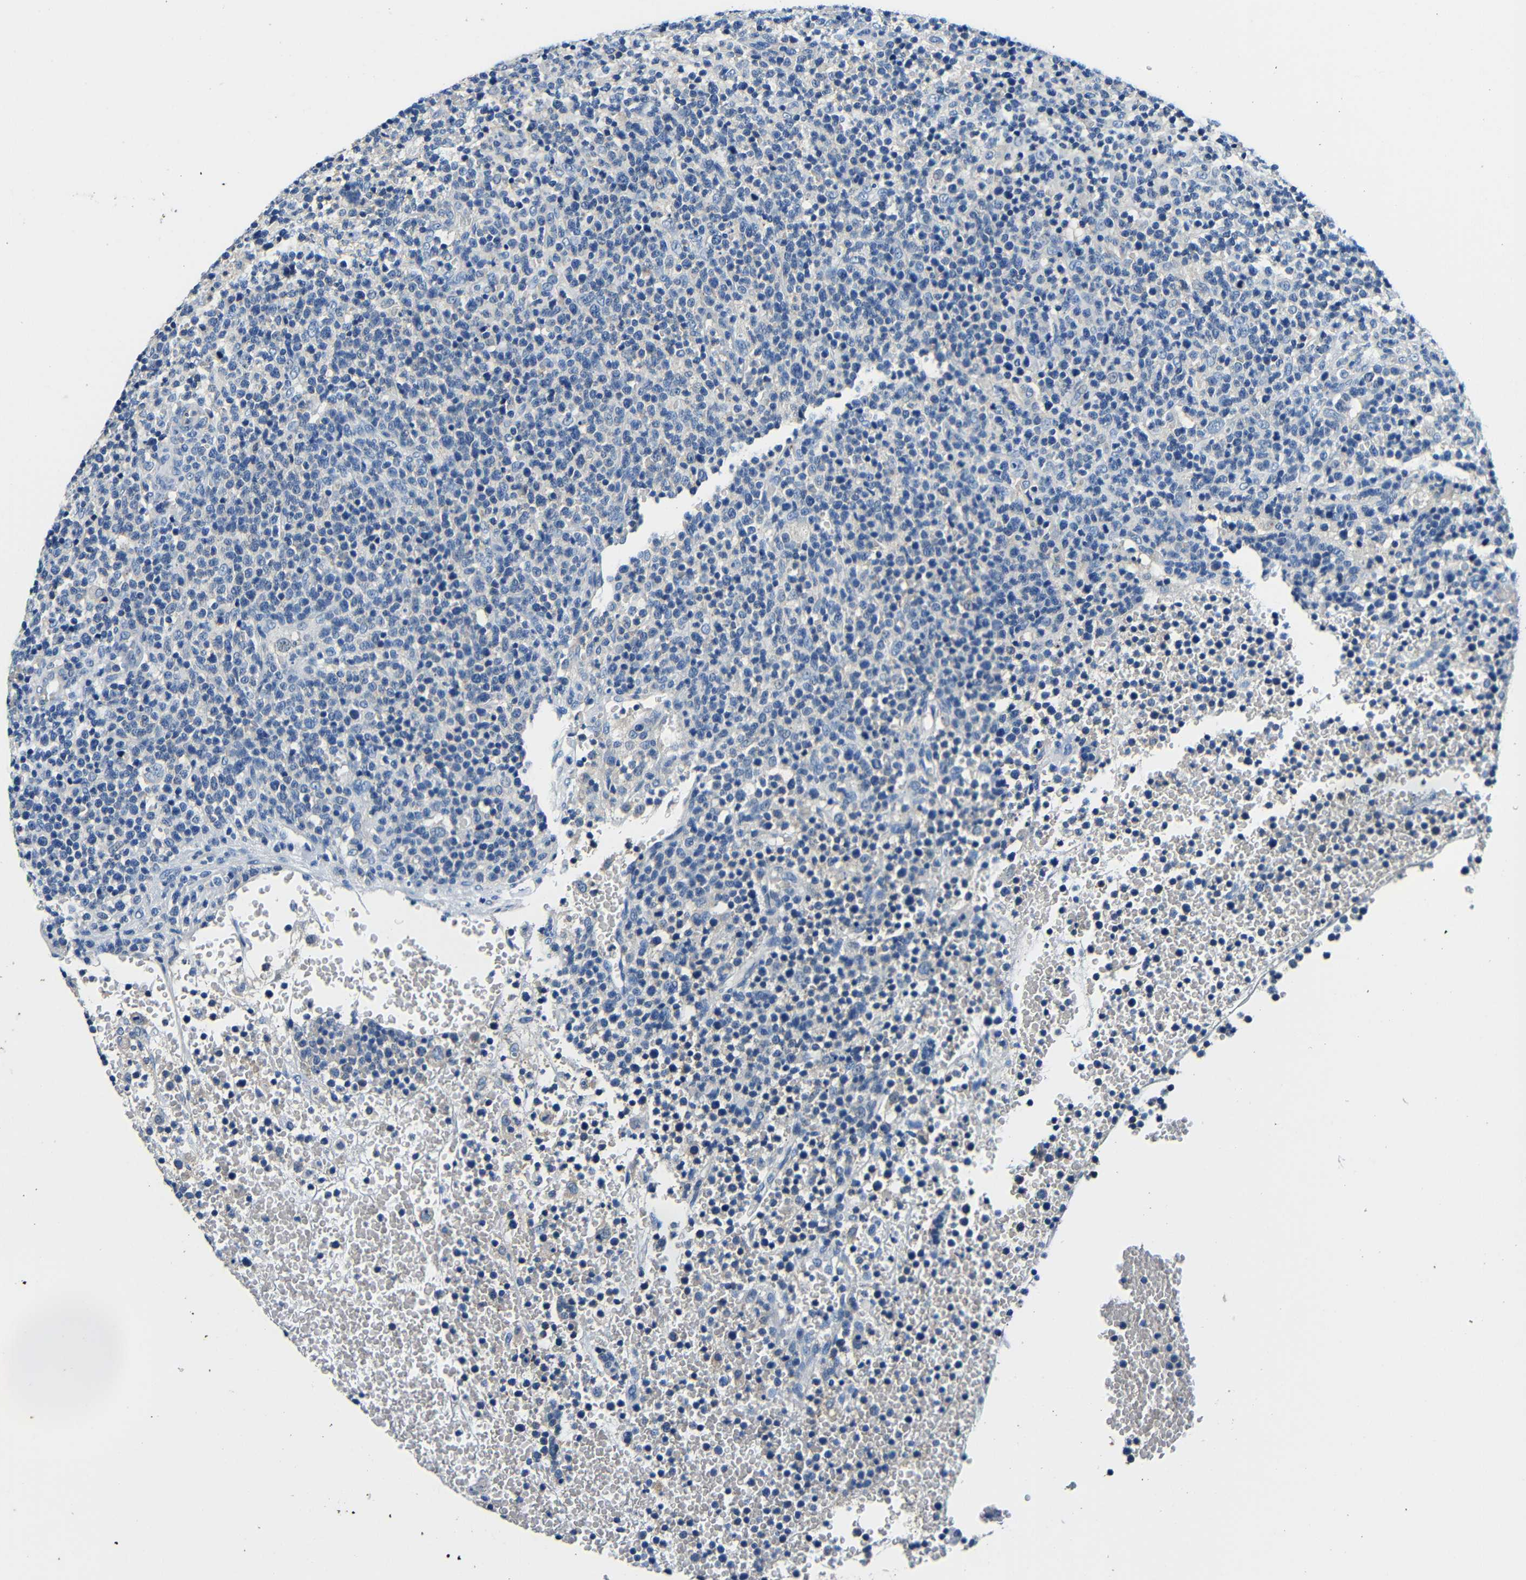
{"staining": {"intensity": "negative", "quantity": "none", "location": "none"}, "tissue": "lymphoma", "cell_type": "Tumor cells", "image_type": "cancer", "snomed": [{"axis": "morphology", "description": "Malignant lymphoma, non-Hodgkin's type, High grade"}, {"axis": "topography", "description": "Lymph node"}], "caption": "Immunohistochemical staining of human lymphoma displays no significant staining in tumor cells.", "gene": "FMO5", "patient": {"sex": "male", "age": 61}}